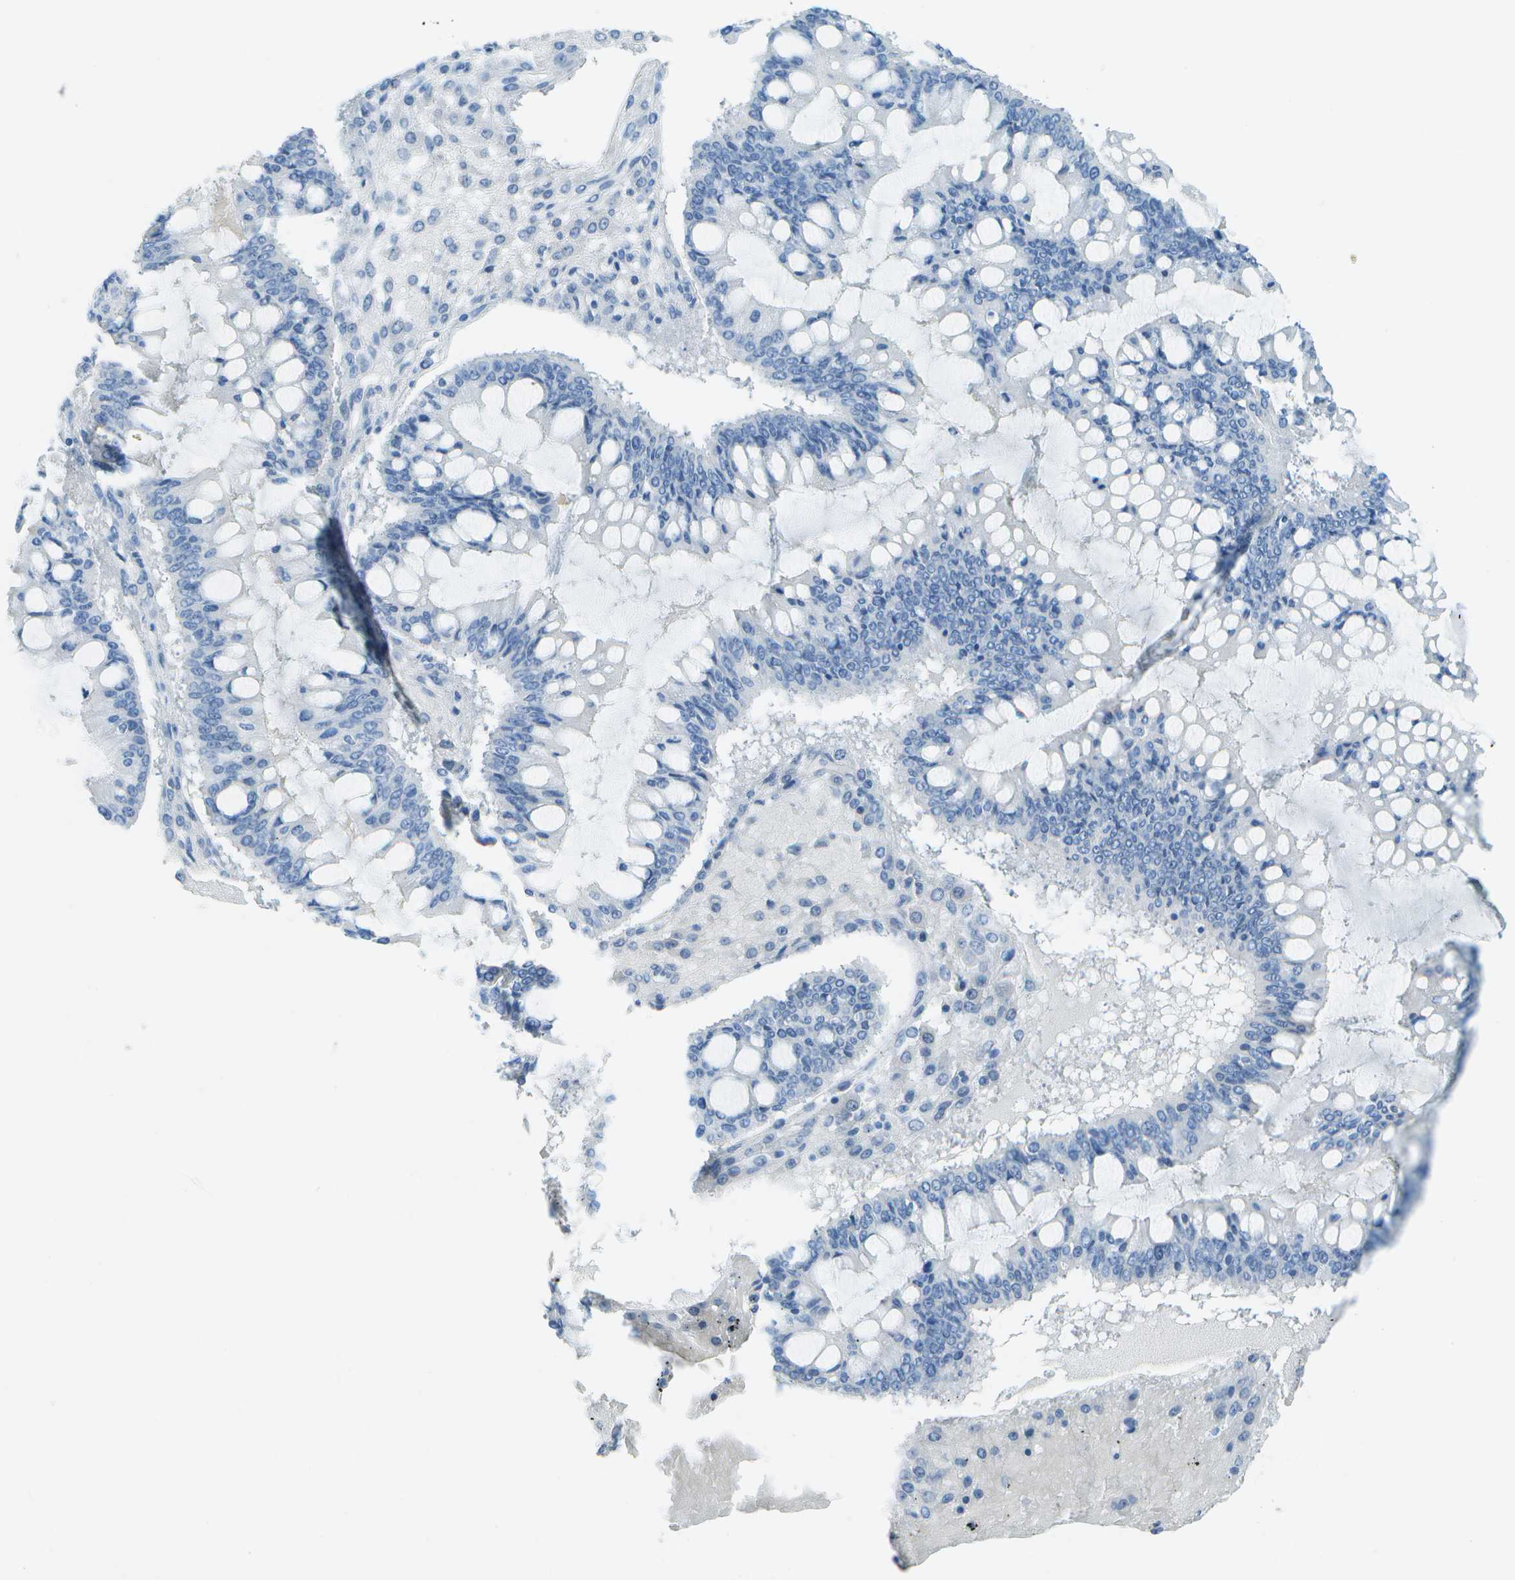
{"staining": {"intensity": "negative", "quantity": "none", "location": "none"}, "tissue": "ovarian cancer", "cell_type": "Tumor cells", "image_type": "cancer", "snomed": [{"axis": "morphology", "description": "Cystadenocarcinoma, mucinous, NOS"}, {"axis": "topography", "description": "Ovary"}], "caption": "Immunohistochemistry (IHC) histopathology image of human ovarian cancer stained for a protein (brown), which exhibits no expression in tumor cells. (DAB immunohistochemistry visualized using brightfield microscopy, high magnification).", "gene": "C1S", "patient": {"sex": "female", "age": 73}}